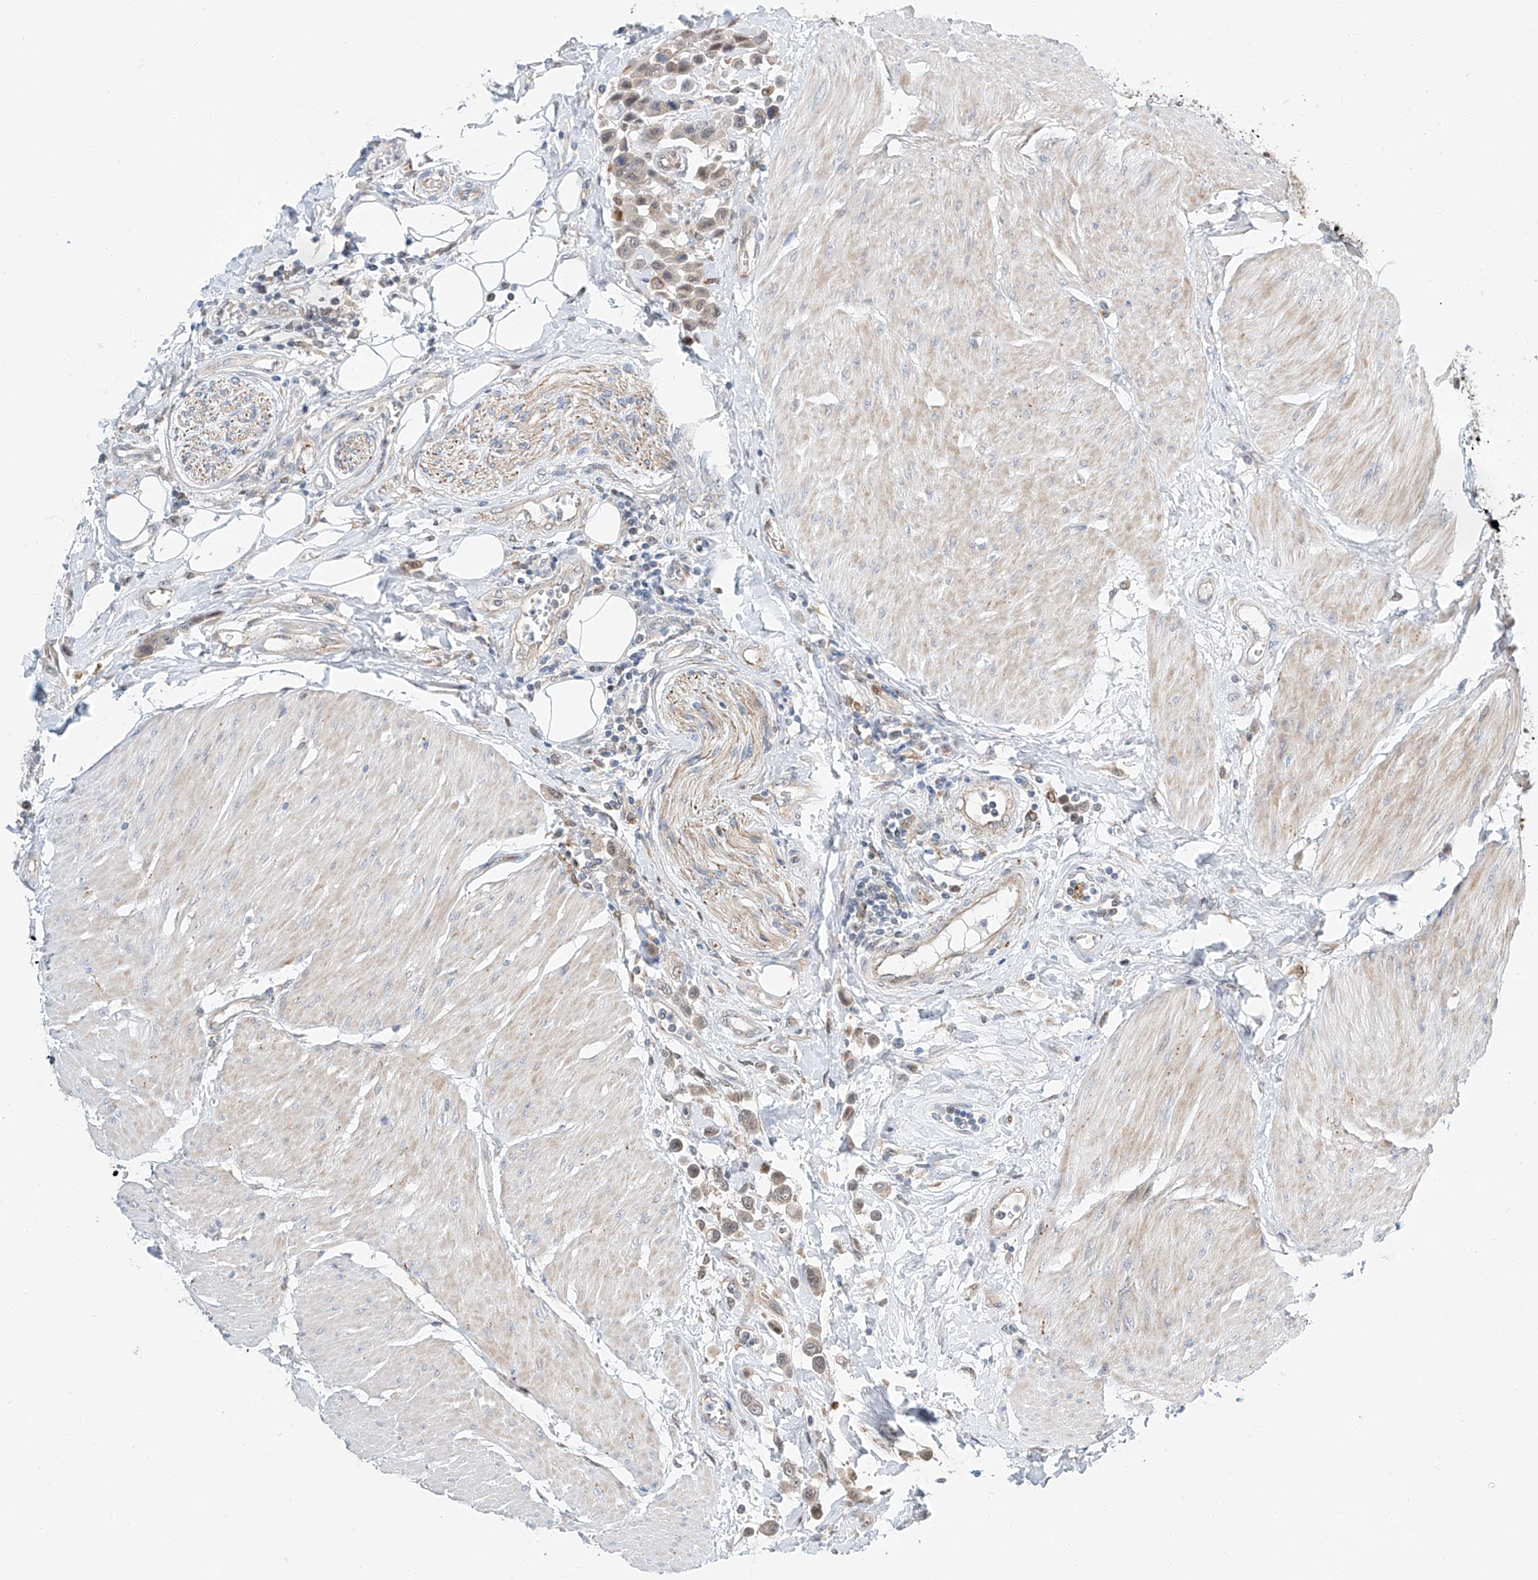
{"staining": {"intensity": "weak", "quantity": "25%-75%", "location": "nuclear"}, "tissue": "urothelial cancer", "cell_type": "Tumor cells", "image_type": "cancer", "snomed": [{"axis": "morphology", "description": "Urothelial carcinoma, High grade"}, {"axis": "topography", "description": "Urinary bladder"}], "caption": "Immunohistochemical staining of urothelial cancer displays low levels of weak nuclear protein expression in approximately 25%-75% of tumor cells. (DAB = brown stain, brightfield microscopy at high magnification).", "gene": "CLDND1", "patient": {"sex": "male", "age": 50}}